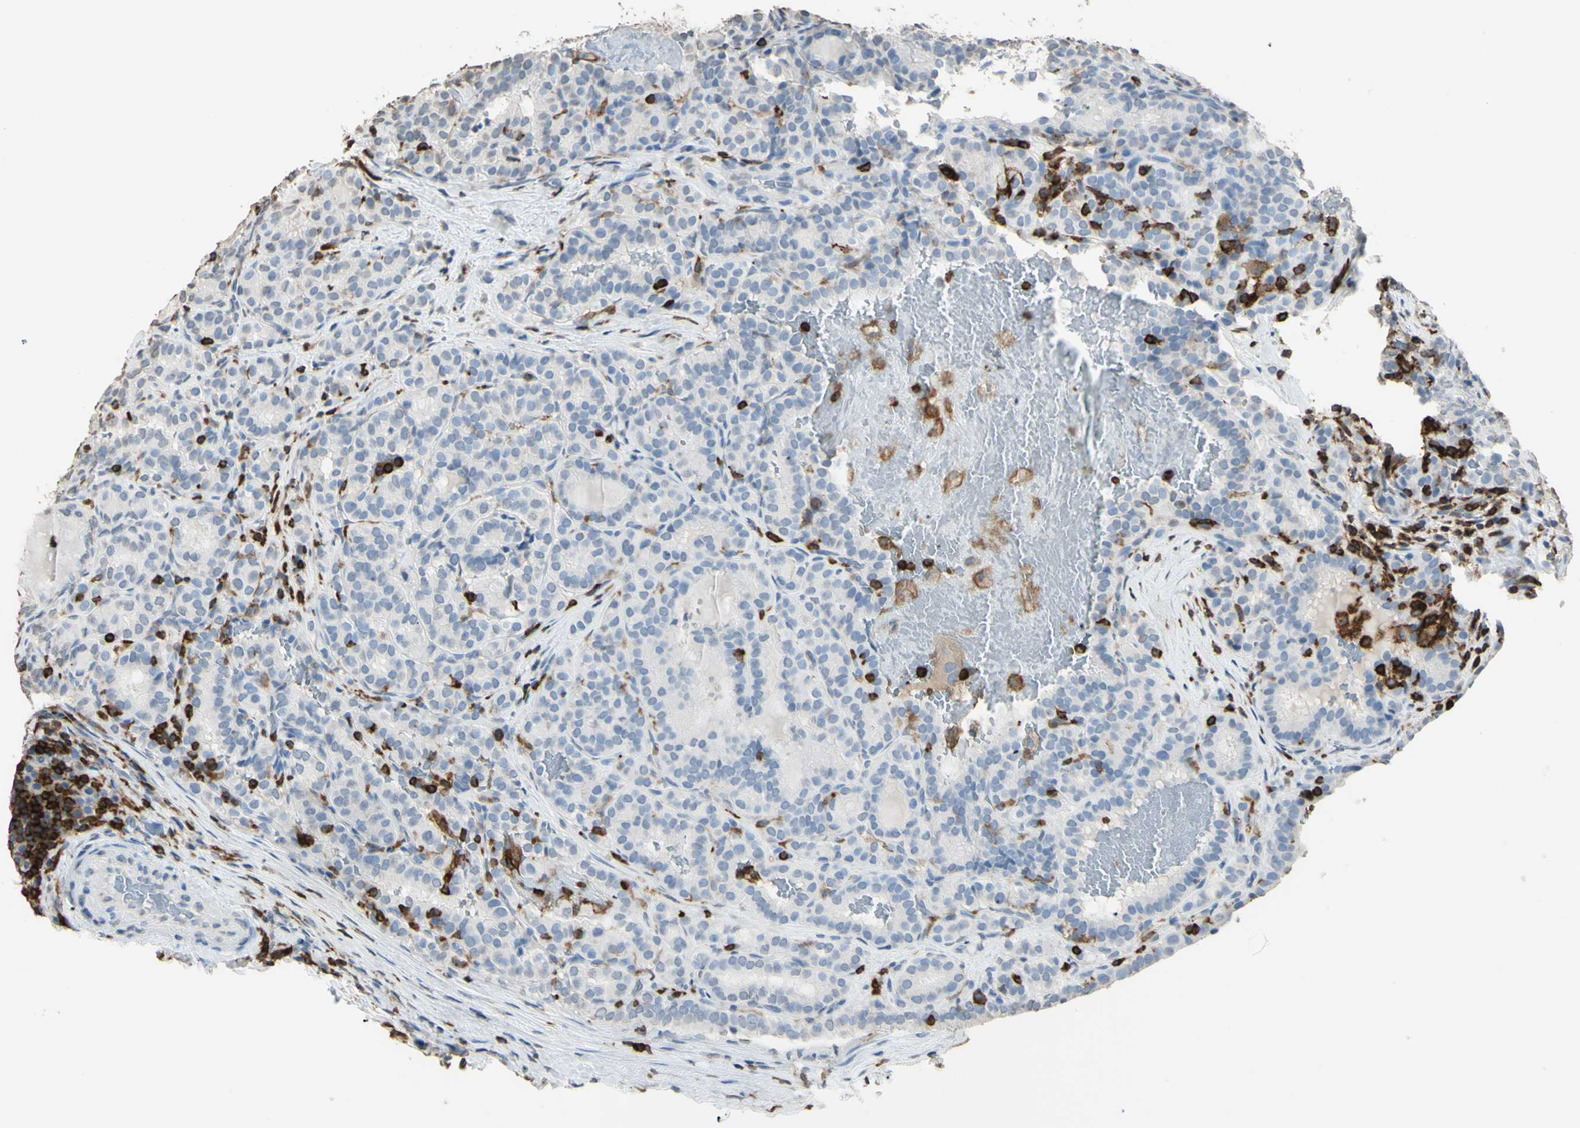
{"staining": {"intensity": "negative", "quantity": "none", "location": "none"}, "tissue": "thyroid cancer", "cell_type": "Tumor cells", "image_type": "cancer", "snomed": [{"axis": "morphology", "description": "Normal tissue, NOS"}, {"axis": "morphology", "description": "Papillary adenocarcinoma, NOS"}, {"axis": "topography", "description": "Thyroid gland"}], "caption": "Tumor cells show no significant protein expression in thyroid cancer (papillary adenocarcinoma).", "gene": "PSTPIP1", "patient": {"sex": "female", "age": 30}}